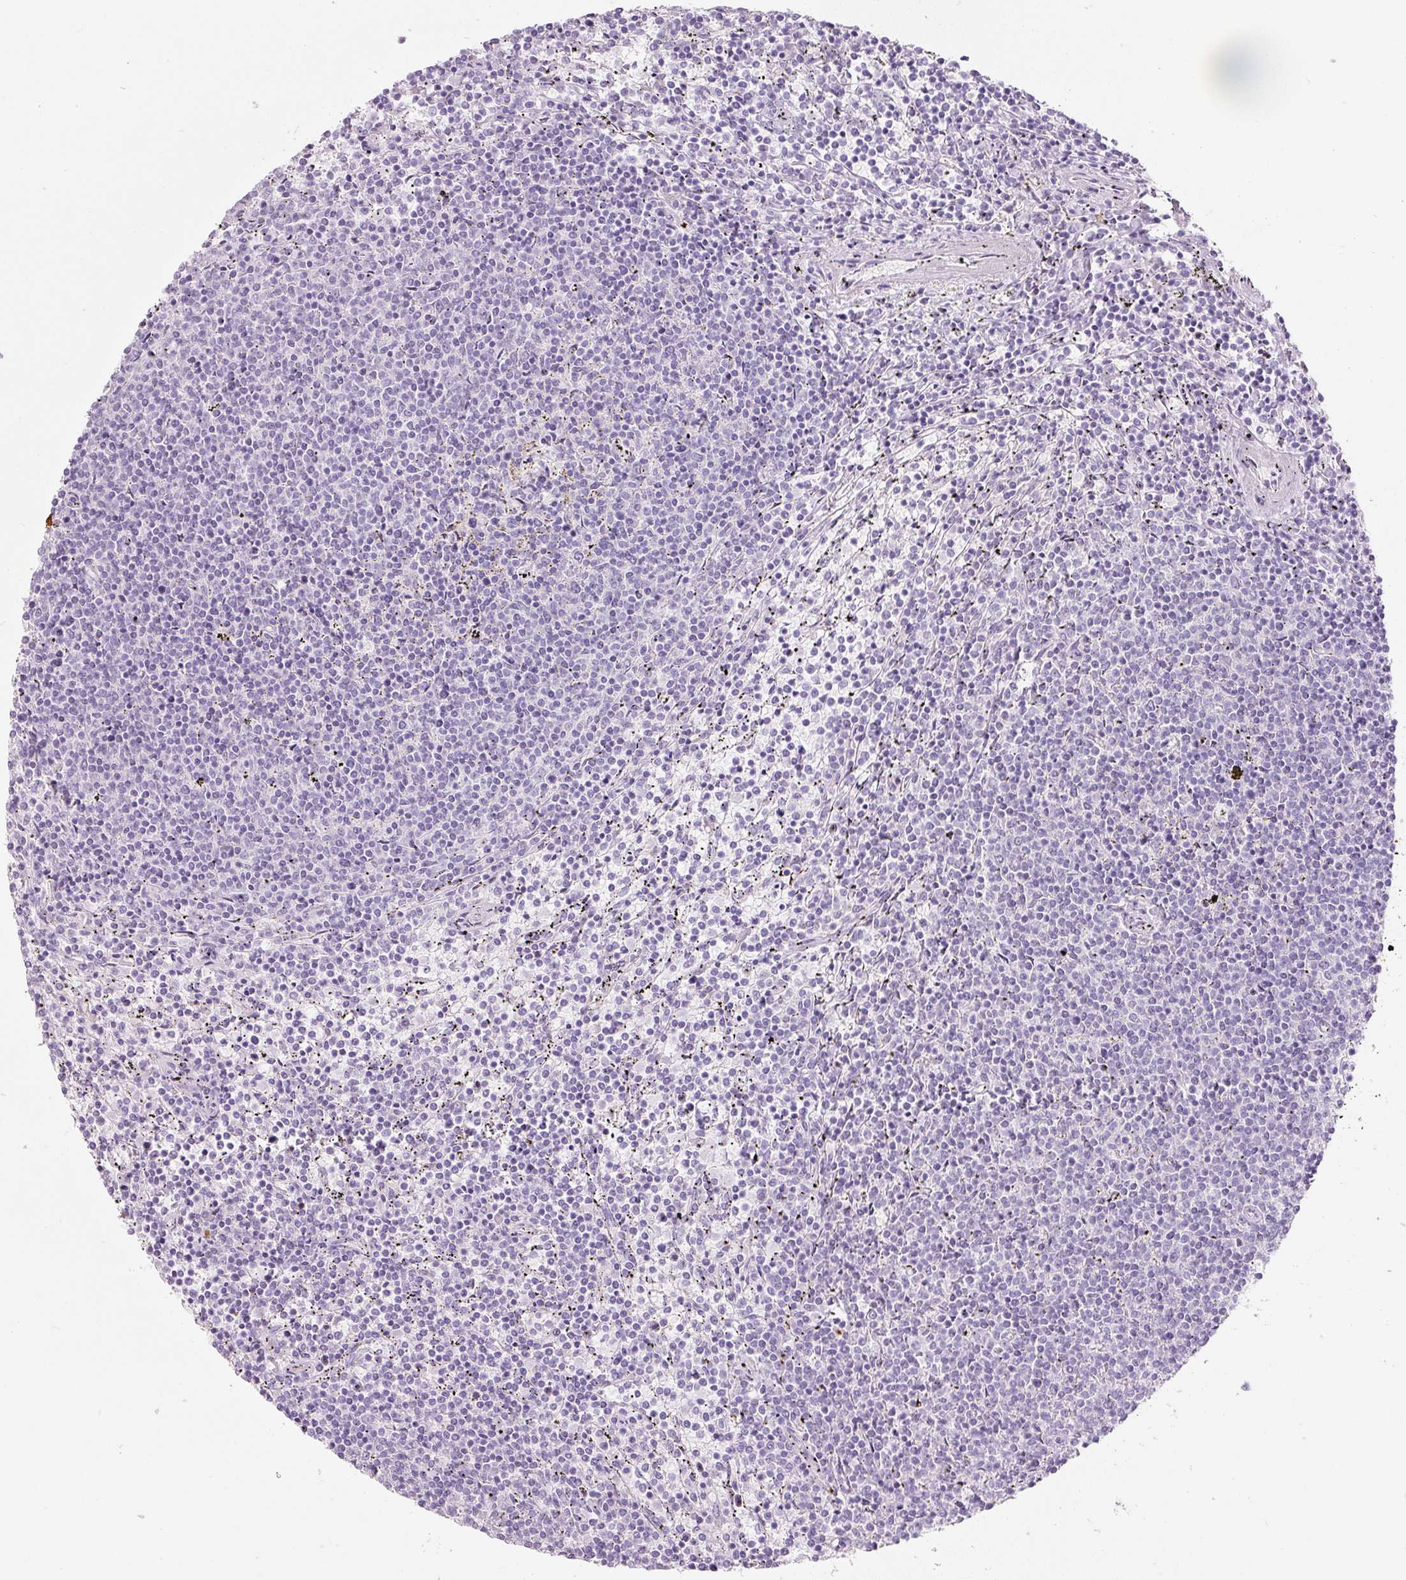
{"staining": {"intensity": "negative", "quantity": "none", "location": "none"}, "tissue": "lymphoma", "cell_type": "Tumor cells", "image_type": "cancer", "snomed": [{"axis": "morphology", "description": "Malignant lymphoma, non-Hodgkin's type, Low grade"}, {"axis": "topography", "description": "Spleen"}], "caption": "IHC micrograph of neoplastic tissue: human malignant lymphoma, non-Hodgkin's type (low-grade) stained with DAB demonstrates no significant protein staining in tumor cells.", "gene": "DNM1", "patient": {"sex": "female", "age": 50}}